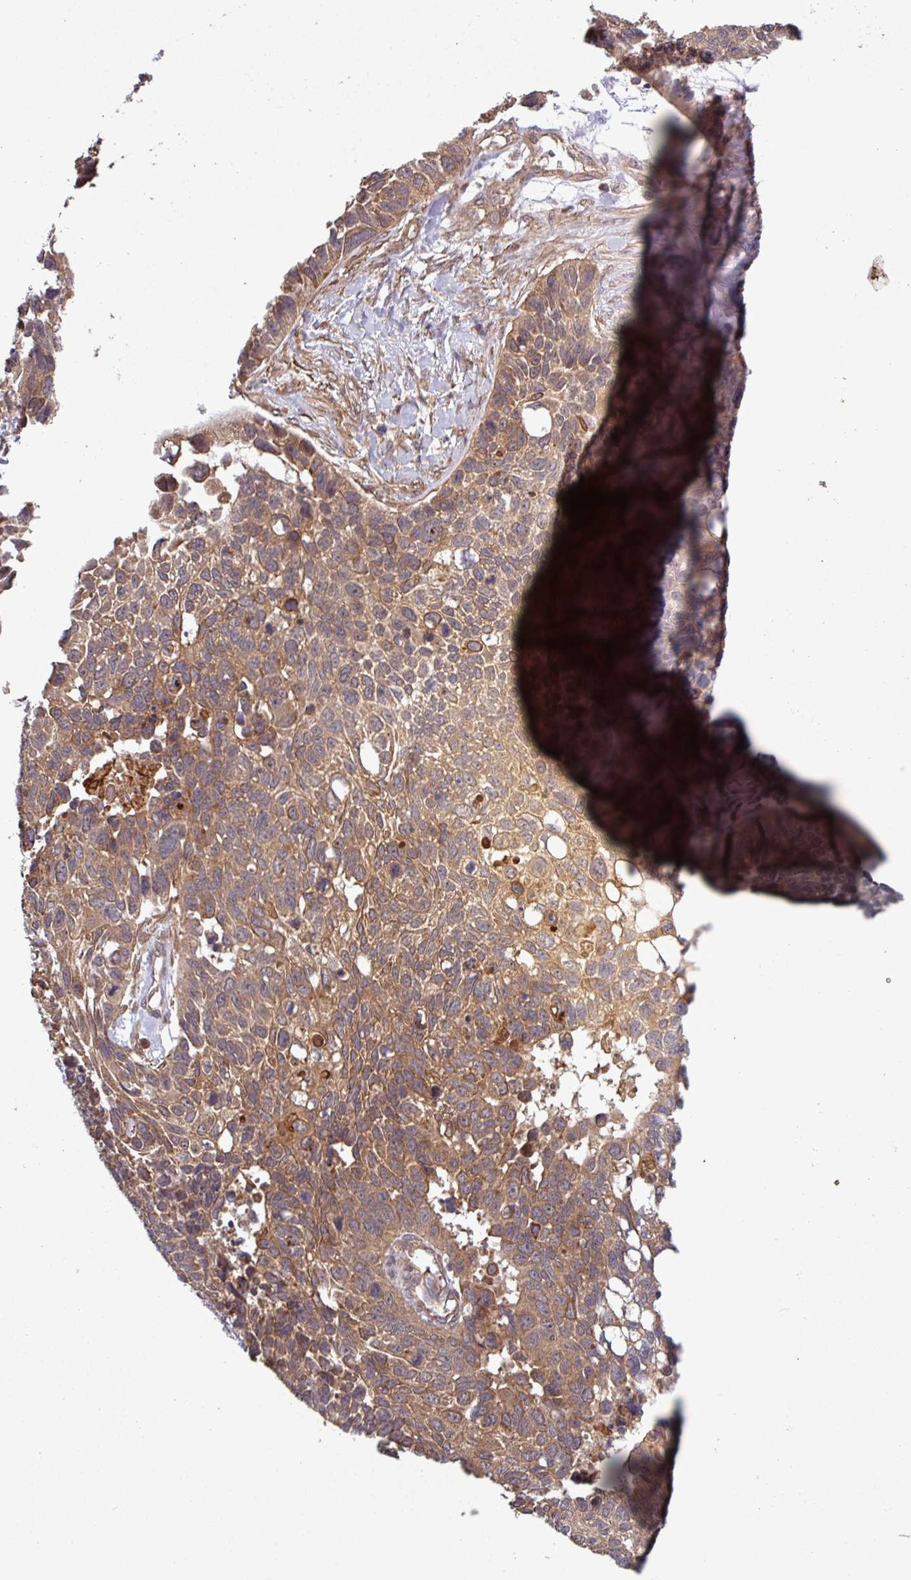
{"staining": {"intensity": "moderate", "quantity": ">75%", "location": "cytoplasmic/membranous"}, "tissue": "lung cancer", "cell_type": "Tumor cells", "image_type": "cancer", "snomed": [{"axis": "morphology", "description": "Squamous cell carcinoma, NOS"}, {"axis": "topography", "description": "Lung"}], "caption": "Protein analysis of squamous cell carcinoma (lung) tissue displays moderate cytoplasmic/membranous expression in approximately >75% of tumor cells.", "gene": "TRABD2A", "patient": {"sex": "male", "age": 62}}